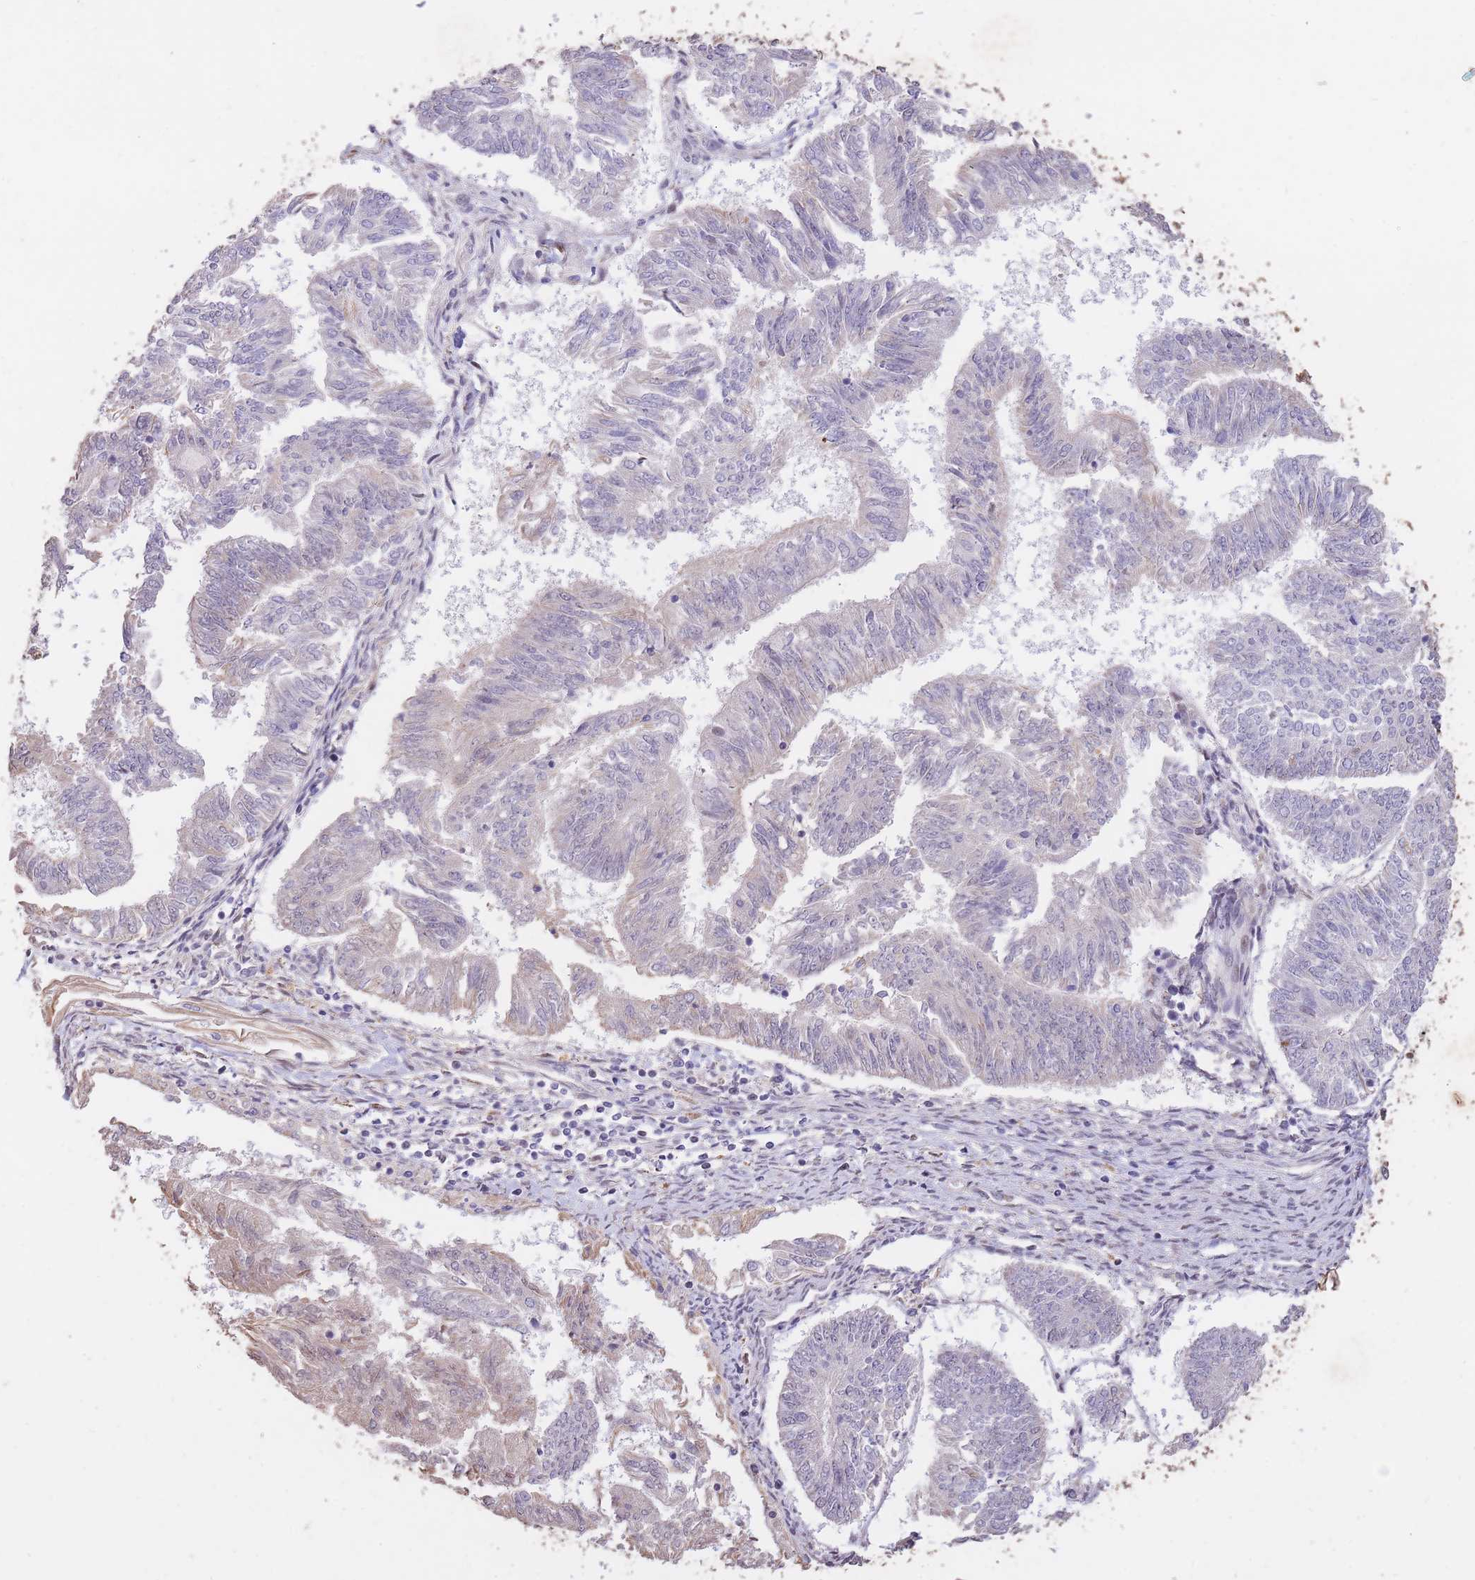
{"staining": {"intensity": "negative", "quantity": "none", "location": "none"}, "tissue": "endometrial cancer", "cell_type": "Tumor cells", "image_type": "cancer", "snomed": [{"axis": "morphology", "description": "Adenocarcinoma, NOS"}, {"axis": "topography", "description": "Endometrium"}], "caption": "DAB immunohistochemical staining of human endometrial cancer demonstrates no significant staining in tumor cells.", "gene": "RGS14", "patient": {"sex": "female", "age": 58}}